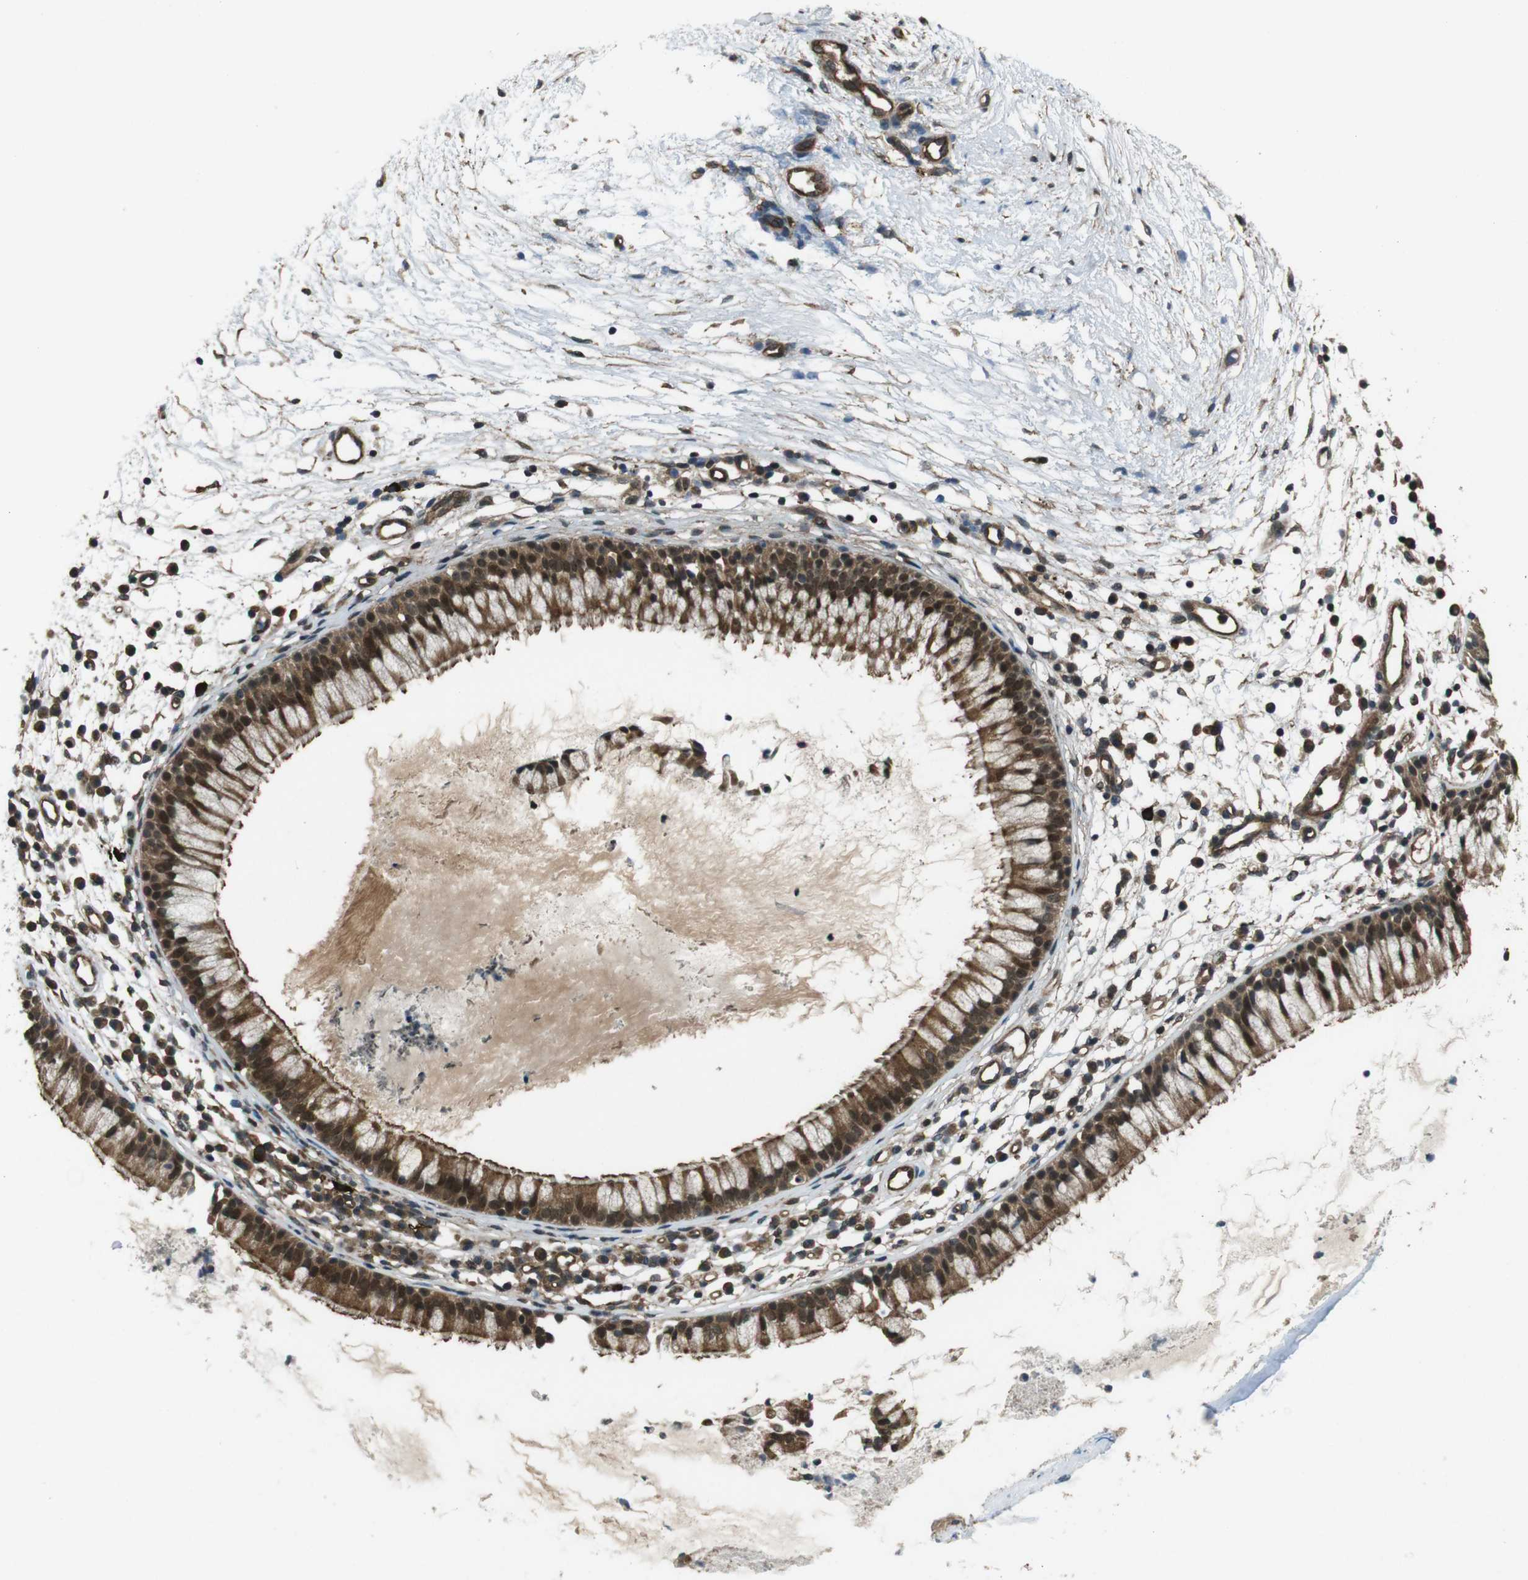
{"staining": {"intensity": "strong", "quantity": ">75%", "location": "cytoplasmic/membranous,nuclear"}, "tissue": "nasopharynx", "cell_type": "Respiratory epithelial cells", "image_type": "normal", "snomed": [{"axis": "morphology", "description": "Normal tissue, NOS"}, {"axis": "topography", "description": "Nasopharynx"}], "caption": "This image reveals IHC staining of unremarkable nasopharynx, with high strong cytoplasmic/membranous,nuclear positivity in about >75% of respiratory epithelial cells.", "gene": "TIAM2", "patient": {"sex": "male", "age": 21}}